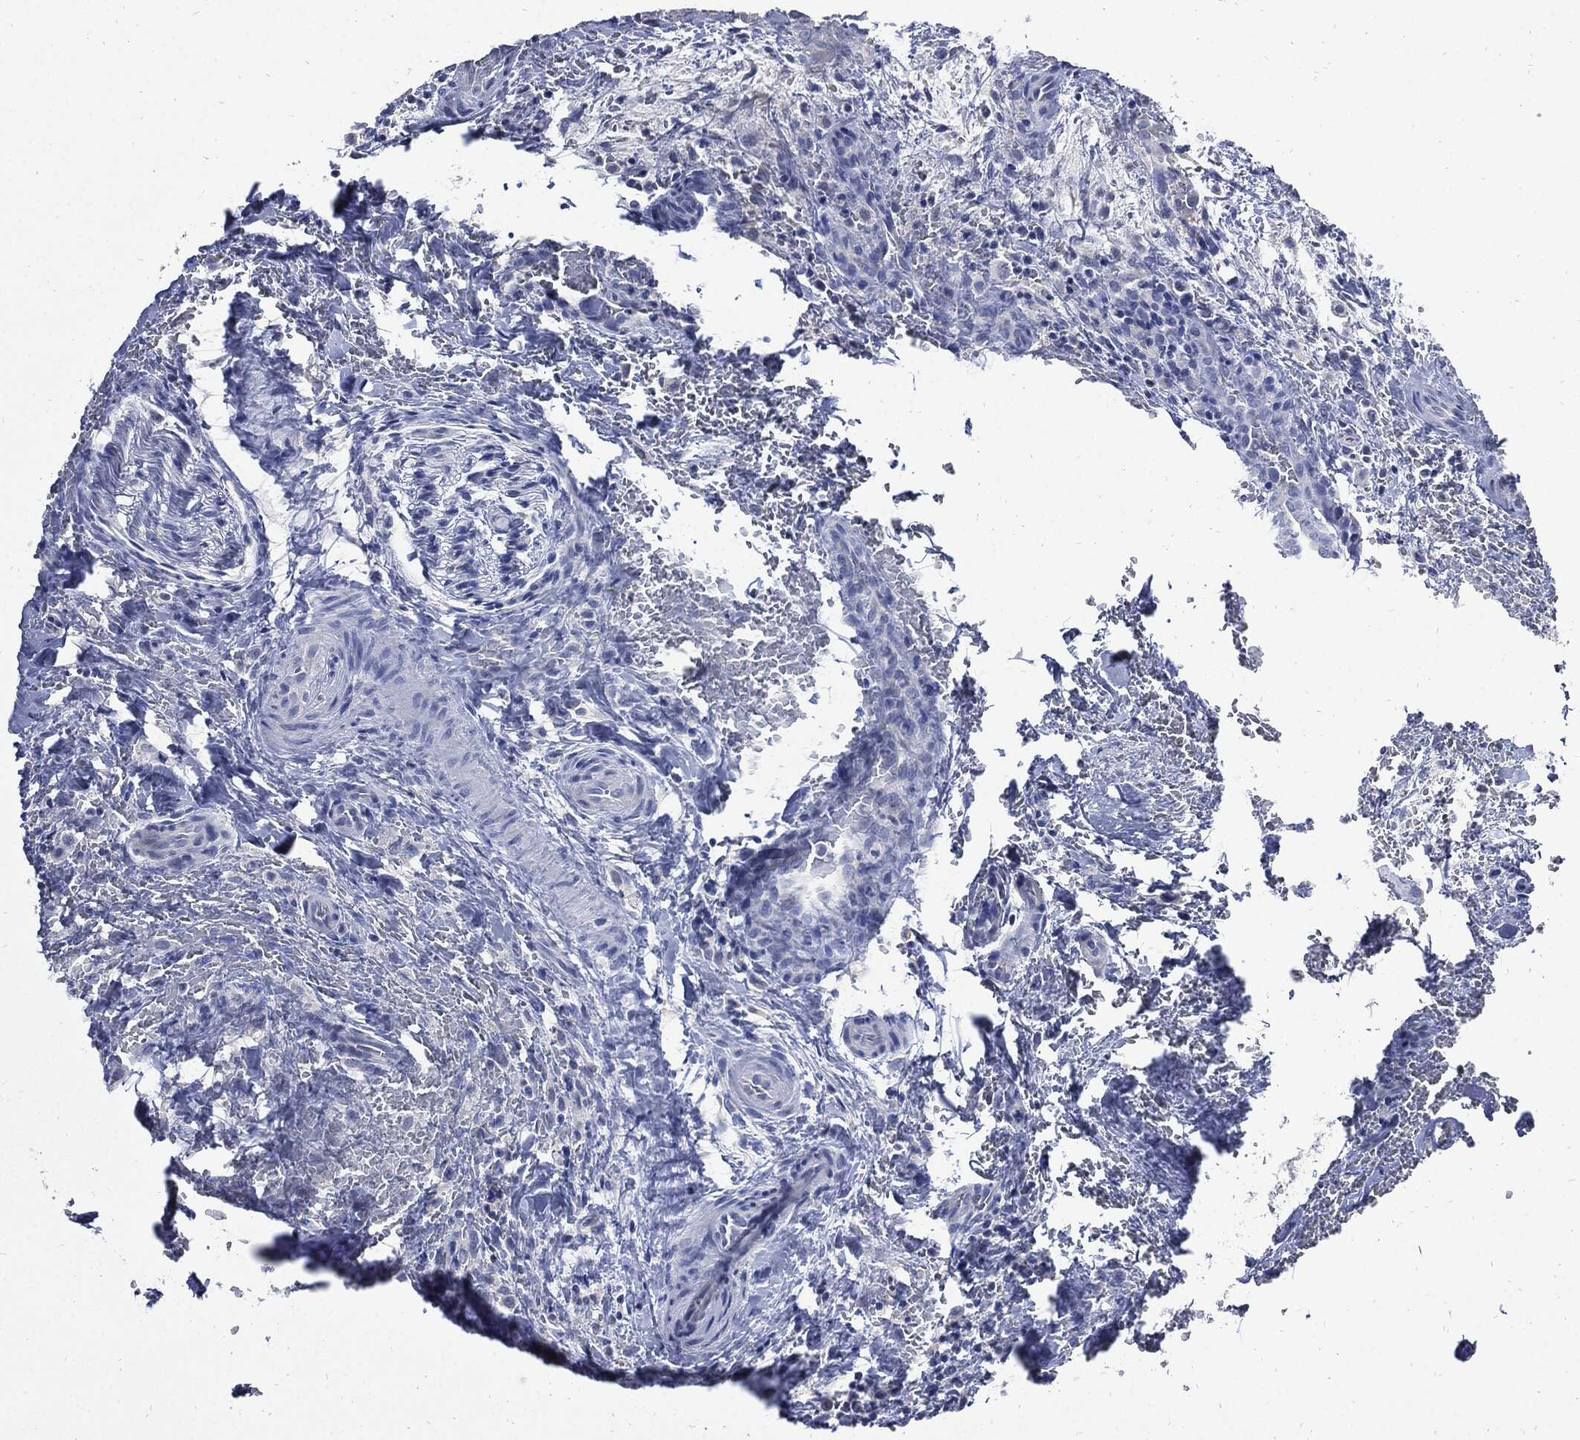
{"staining": {"intensity": "negative", "quantity": "none", "location": "none"}, "tissue": "thyroid cancer", "cell_type": "Tumor cells", "image_type": "cancer", "snomed": [{"axis": "morphology", "description": "Papillary adenocarcinoma, NOS"}, {"axis": "topography", "description": "Thyroid gland"}], "caption": "A histopathology image of thyroid cancer (papillary adenocarcinoma) stained for a protein displays no brown staining in tumor cells.", "gene": "CPE", "patient": {"sex": "male", "age": 61}}